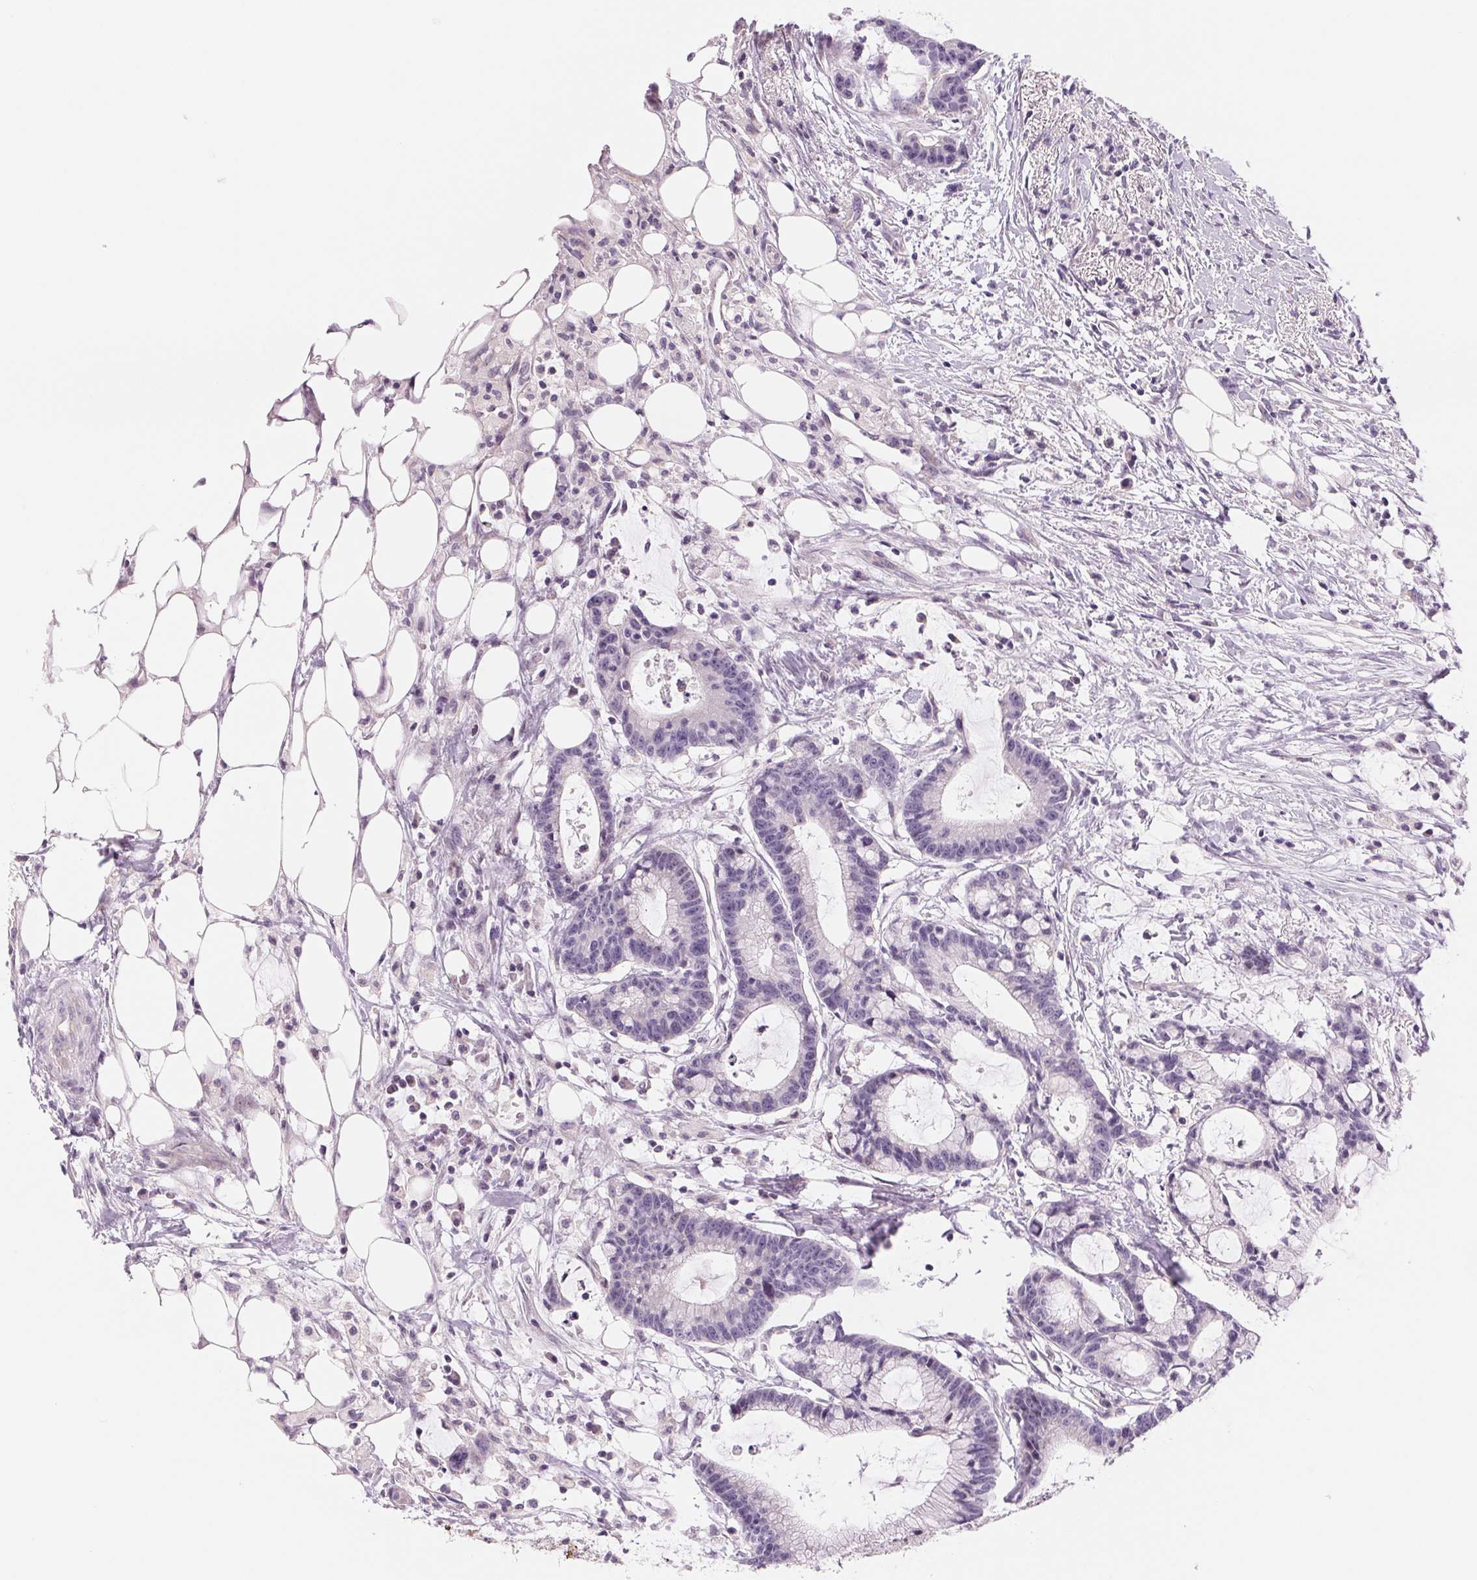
{"staining": {"intensity": "negative", "quantity": "none", "location": "none"}, "tissue": "colorectal cancer", "cell_type": "Tumor cells", "image_type": "cancer", "snomed": [{"axis": "morphology", "description": "Adenocarcinoma, NOS"}, {"axis": "topography", "description": "Colon"}], "caption": "Image shows no significant protein expression in tumor cells of colorectal cancer (adenocarcinoma). Nuclei are stained in blue.", "gene": "CCDC168", "patient": {"sex": "female", "age": 78}}